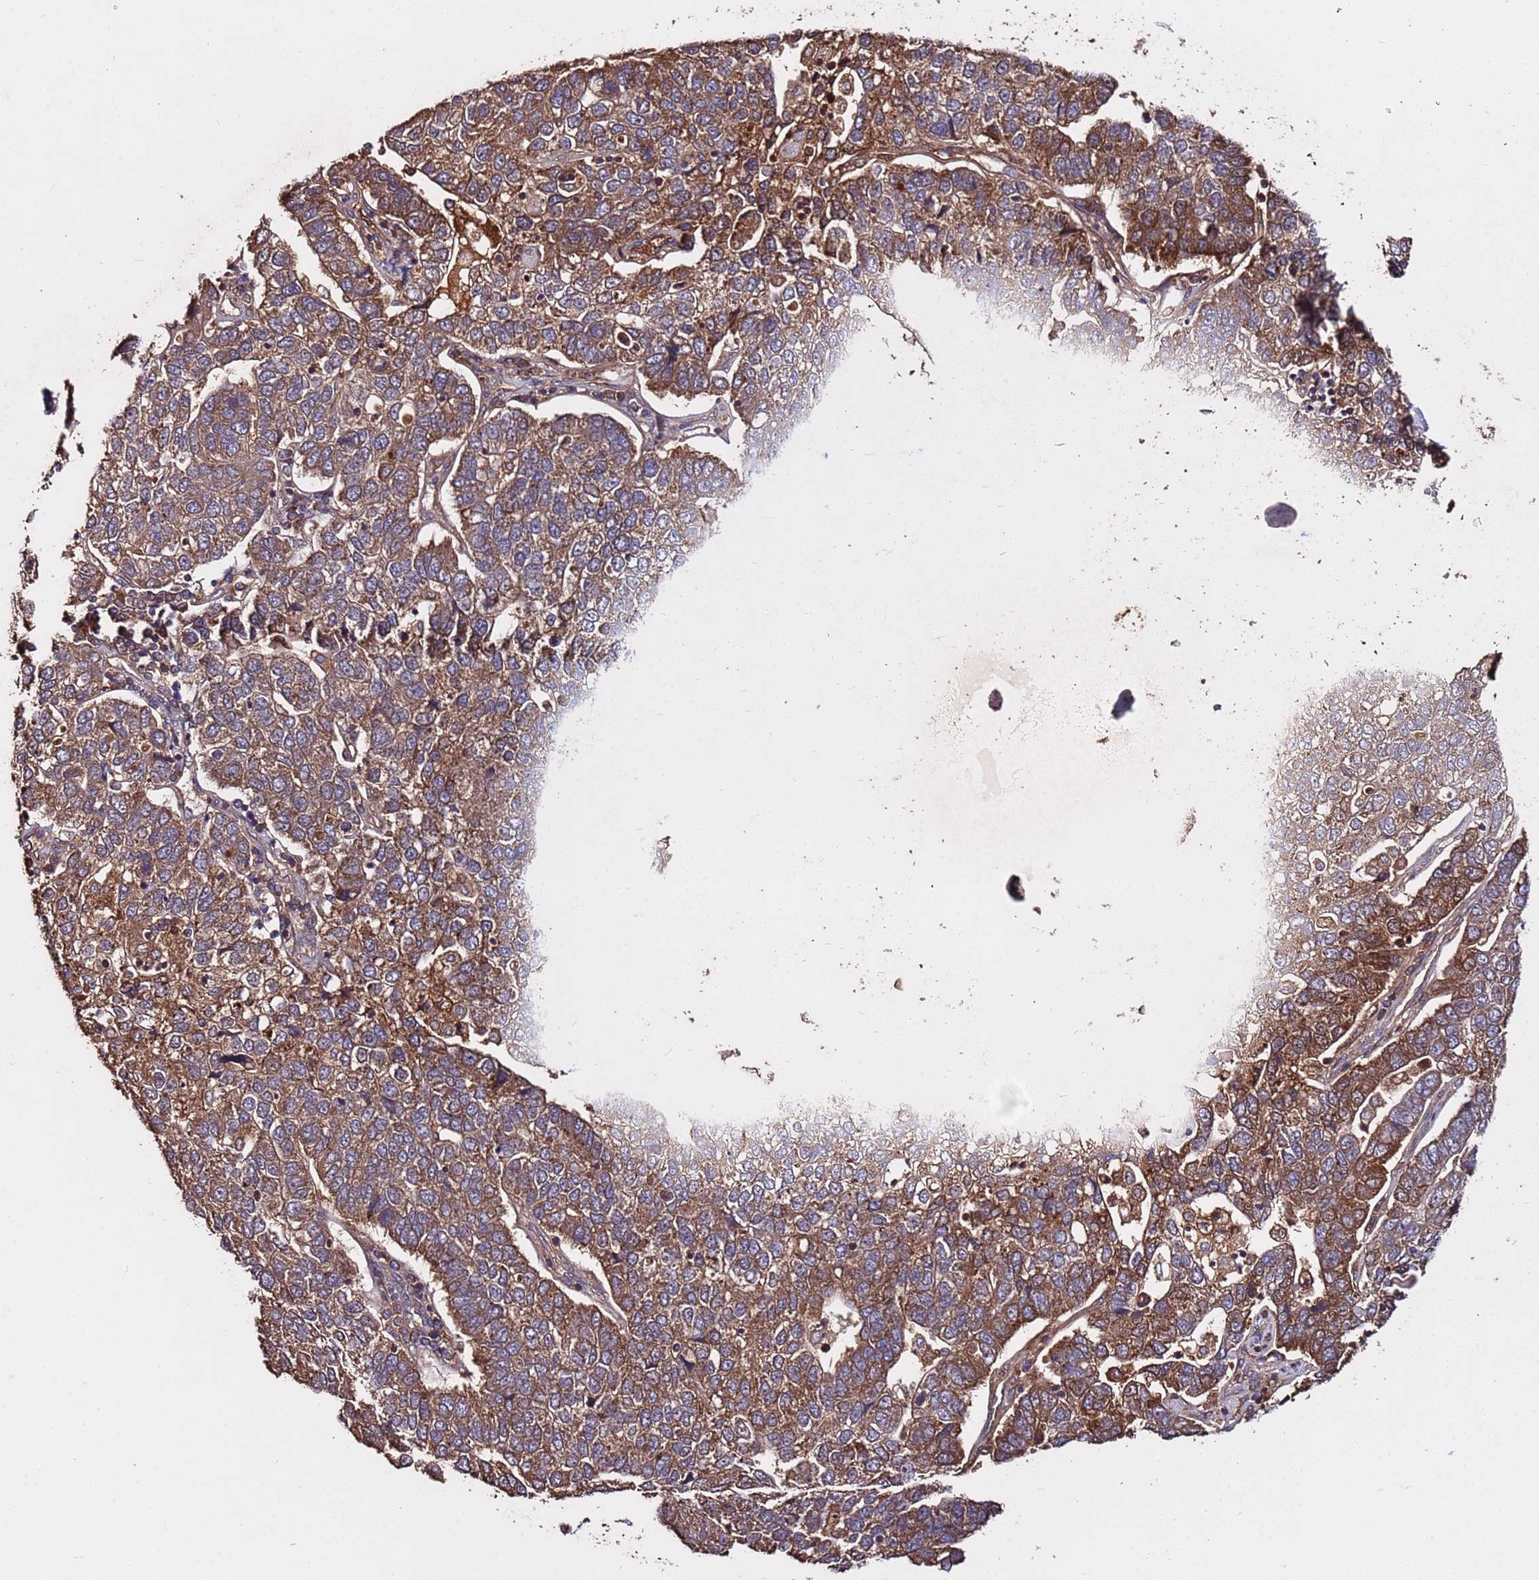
{"staining": {"intensity": "moderate", "quantity": ">75%", "location": "cytoplasmic/membranous"}, "tissue": "pancreatic cancer", "cell_type": "Tumor cells", "image_type": "cancer", "snomed": [{"axis": "morphology", "description": "Adenocarcinoma, NOS"}, {"axis": "topography", "description": "Pancreas"}], "caption": "Pancreatic cancer (adenocarcinoma) stained with a brown dye exhibits moderate cytoplasmic/membranous positive positivity in approximately >75% of tumor cells.", "gene": "RPS15A", "patient": {"sex": "female", "age": 61}}